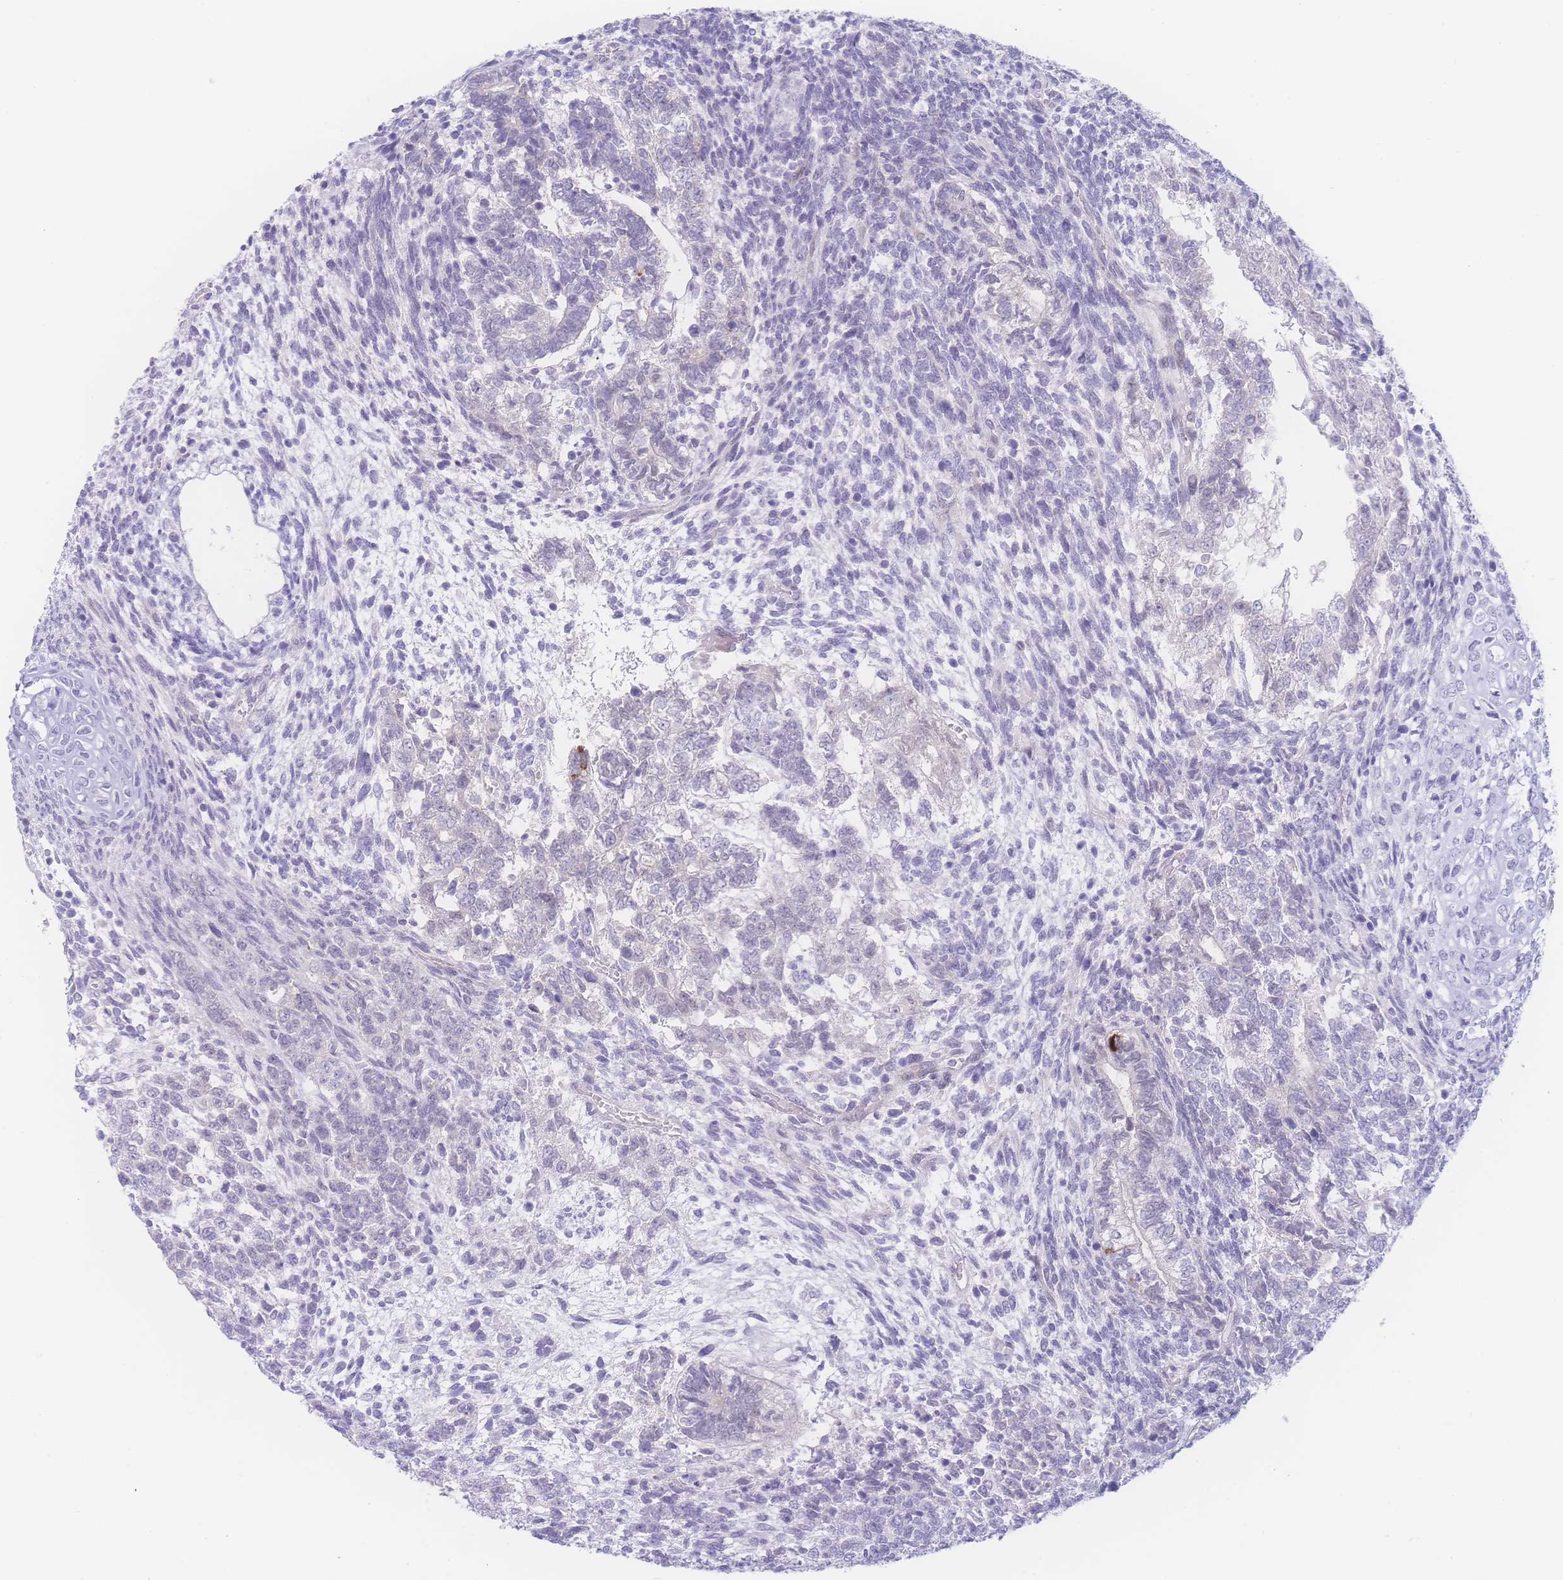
{"staining": {"intensity": "negative", "quantity": "none", "location": "none"}, "tissue": "testis cancer", "cell_type": "Tumor cells", "image_type": "cancer", "snomed": [{"axis": "morphology", "description": "Carcinoma, Embryonal, NOS"}, {"axis": "topography", "description": "Testis"}], "caption": "Image shows no significant protein staining in tumor cells of testis cancer (embryonal carcinoma).", "gene": "PRSS22", "patient": {"sex": "male", "age": 23}}